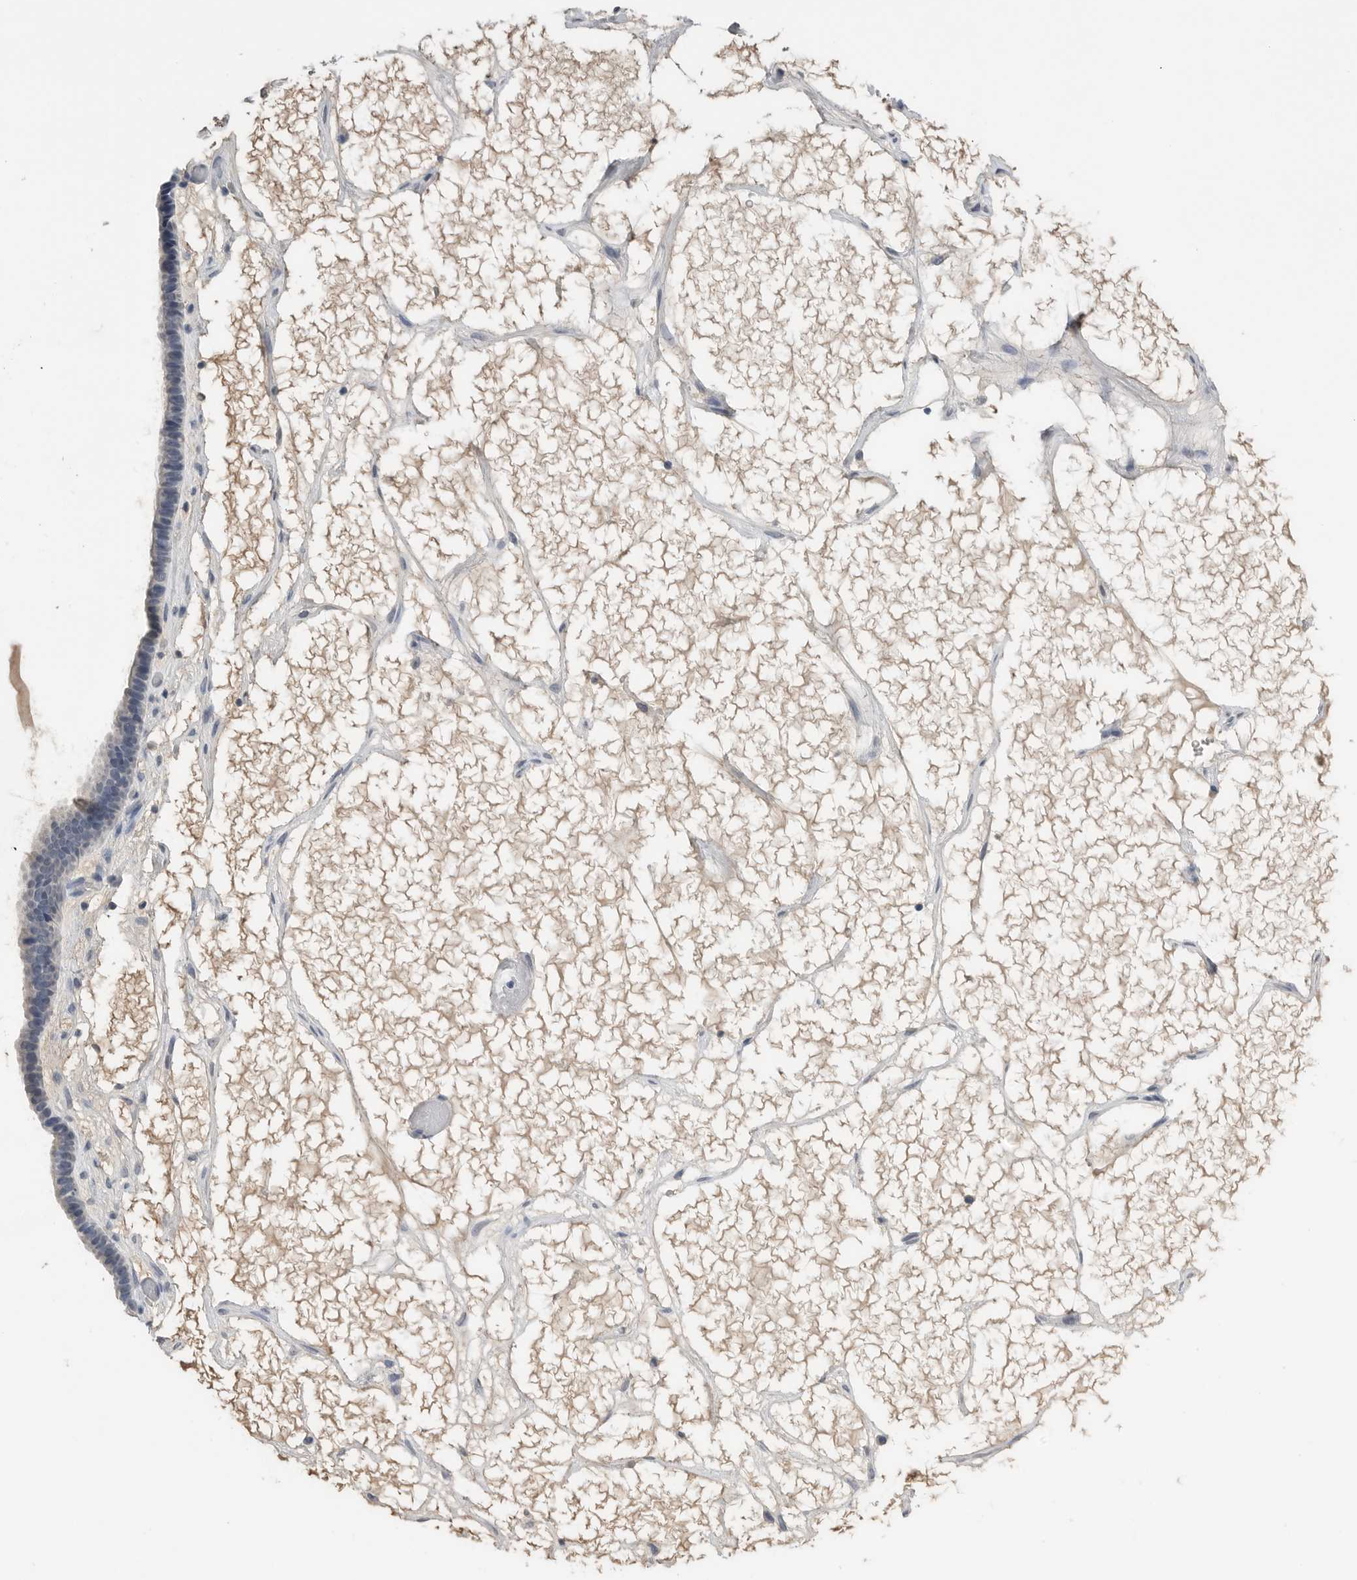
{"staining": {"intensity": "negative", "quantity": "none", "location": "none"}, "tissue": "ovarian cancer", "cell_type": "Tumor cells", "image_type": "cancer", "snomed": [{"axis": "morphology", "description": "Cystadenocarcinoma, serous, NOS"}, {"axis": "topography", "description": "Ovary"}], "caption": "High power microscopy photomicrograph of an IHC image of ovarian cancer (serous cystadenocarcinoma), revealing no significant positivity in tumor cells. Brightfield microscopy of IHC stained with DAB (3,3'-diaminobenzidine) (brown) and hematoxylin (blue), captured at high magnification.", "gene": "FABP6", "patient": {"sex": "female", "age": 56}}